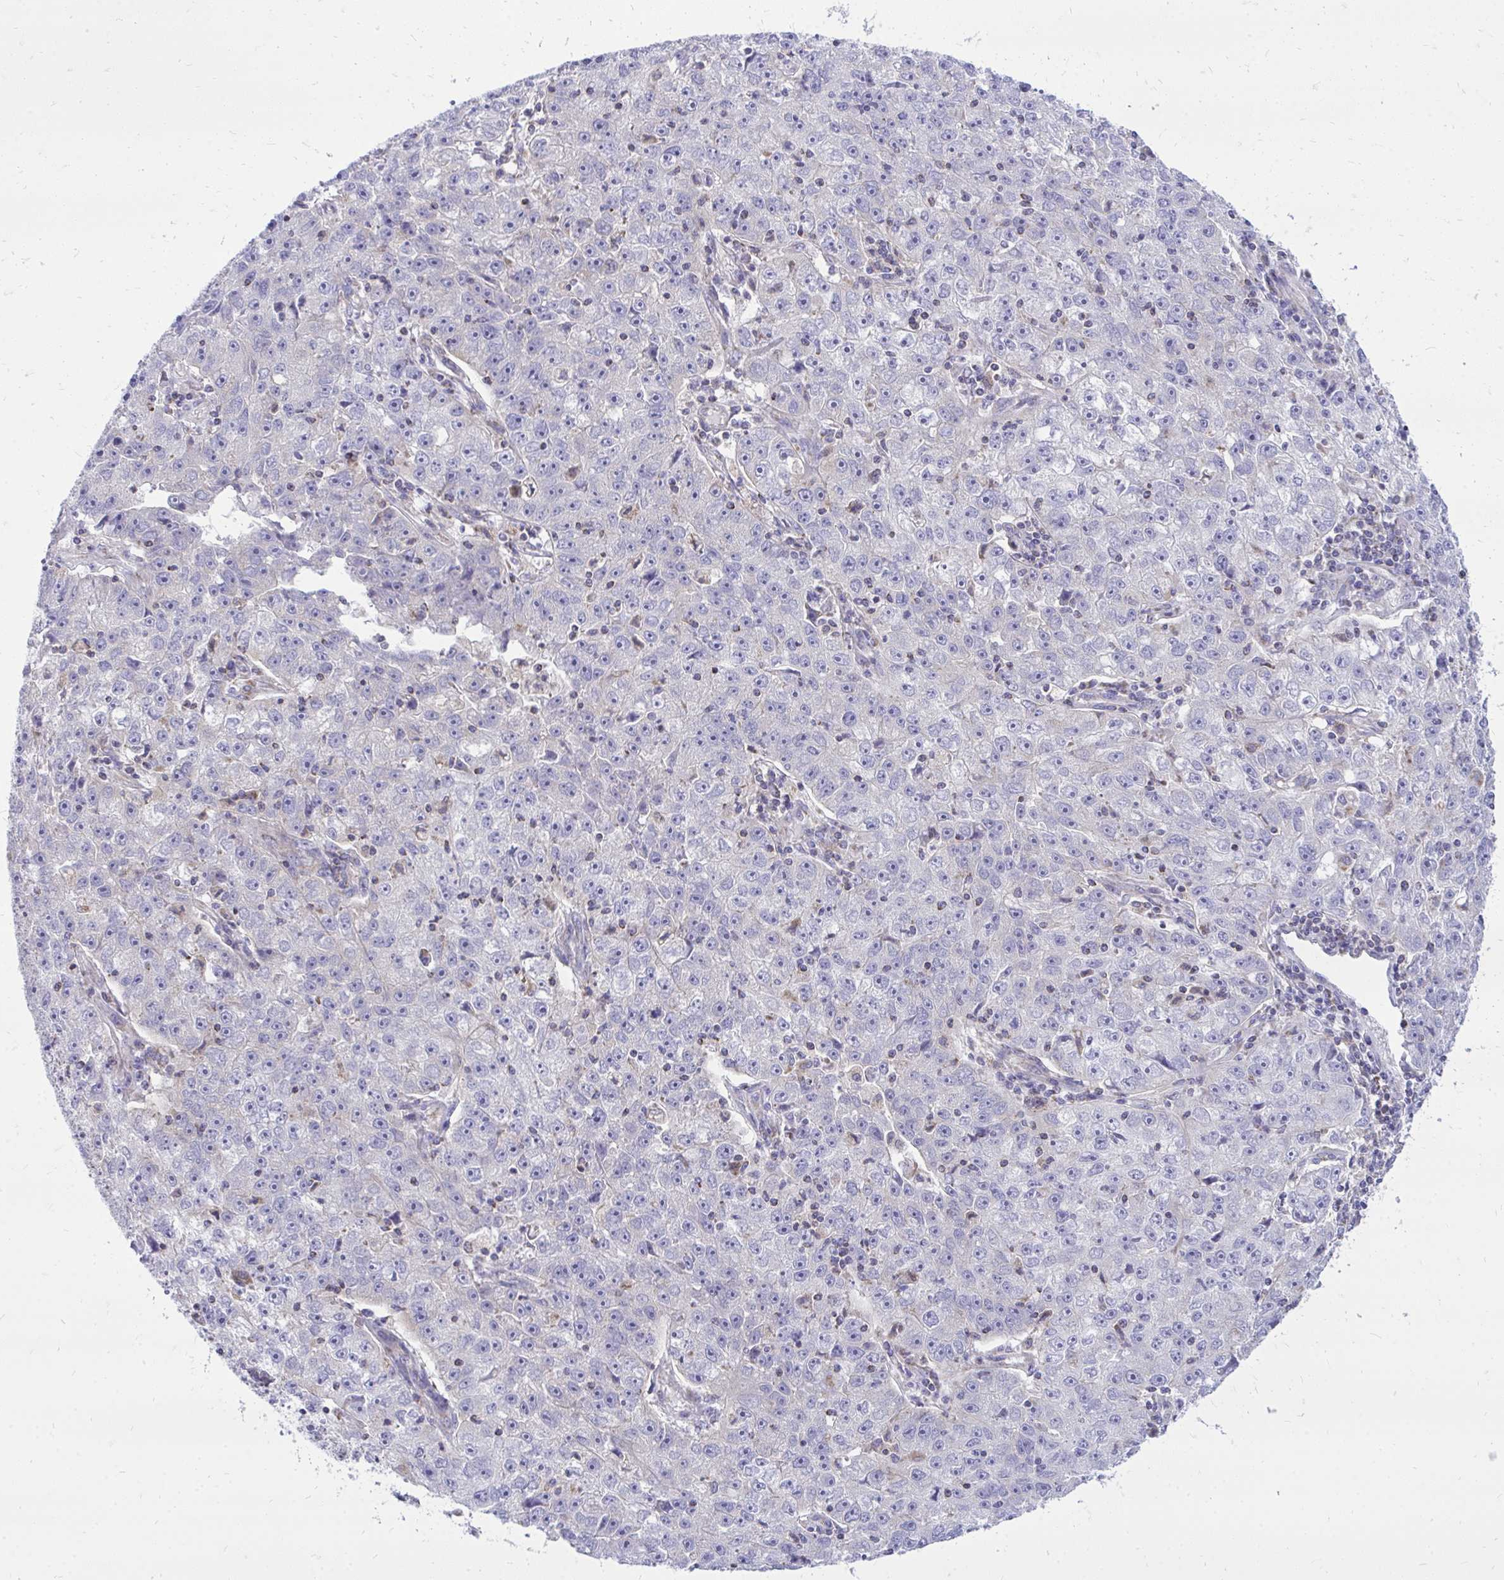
{"staining": {"intensity": "negative", "quantity": "none", "location": "none"}, "tissue": "lung cancer", "cell_type": "Tumor cells", "image_type": "cancer", "snomed": [{"axis": "morphology", "description": "Normal morphology"}, {"axis": "morphology", "description": "Adenocarcinoma, NOS"}, {"axis": "topography", "description": "Lymph node"}, {"axis": "topography", "description": "Lung"}], "caption": "Tumor cells show no significant protein positivity in lung adenocarcinoma. Brightfield microscopy of IHC stained with DAB (brown) and hematoxylin (blue), captured at high magnification.", "gene": "SPTBN2", "patient": {"sex": "female", "age": 57}}